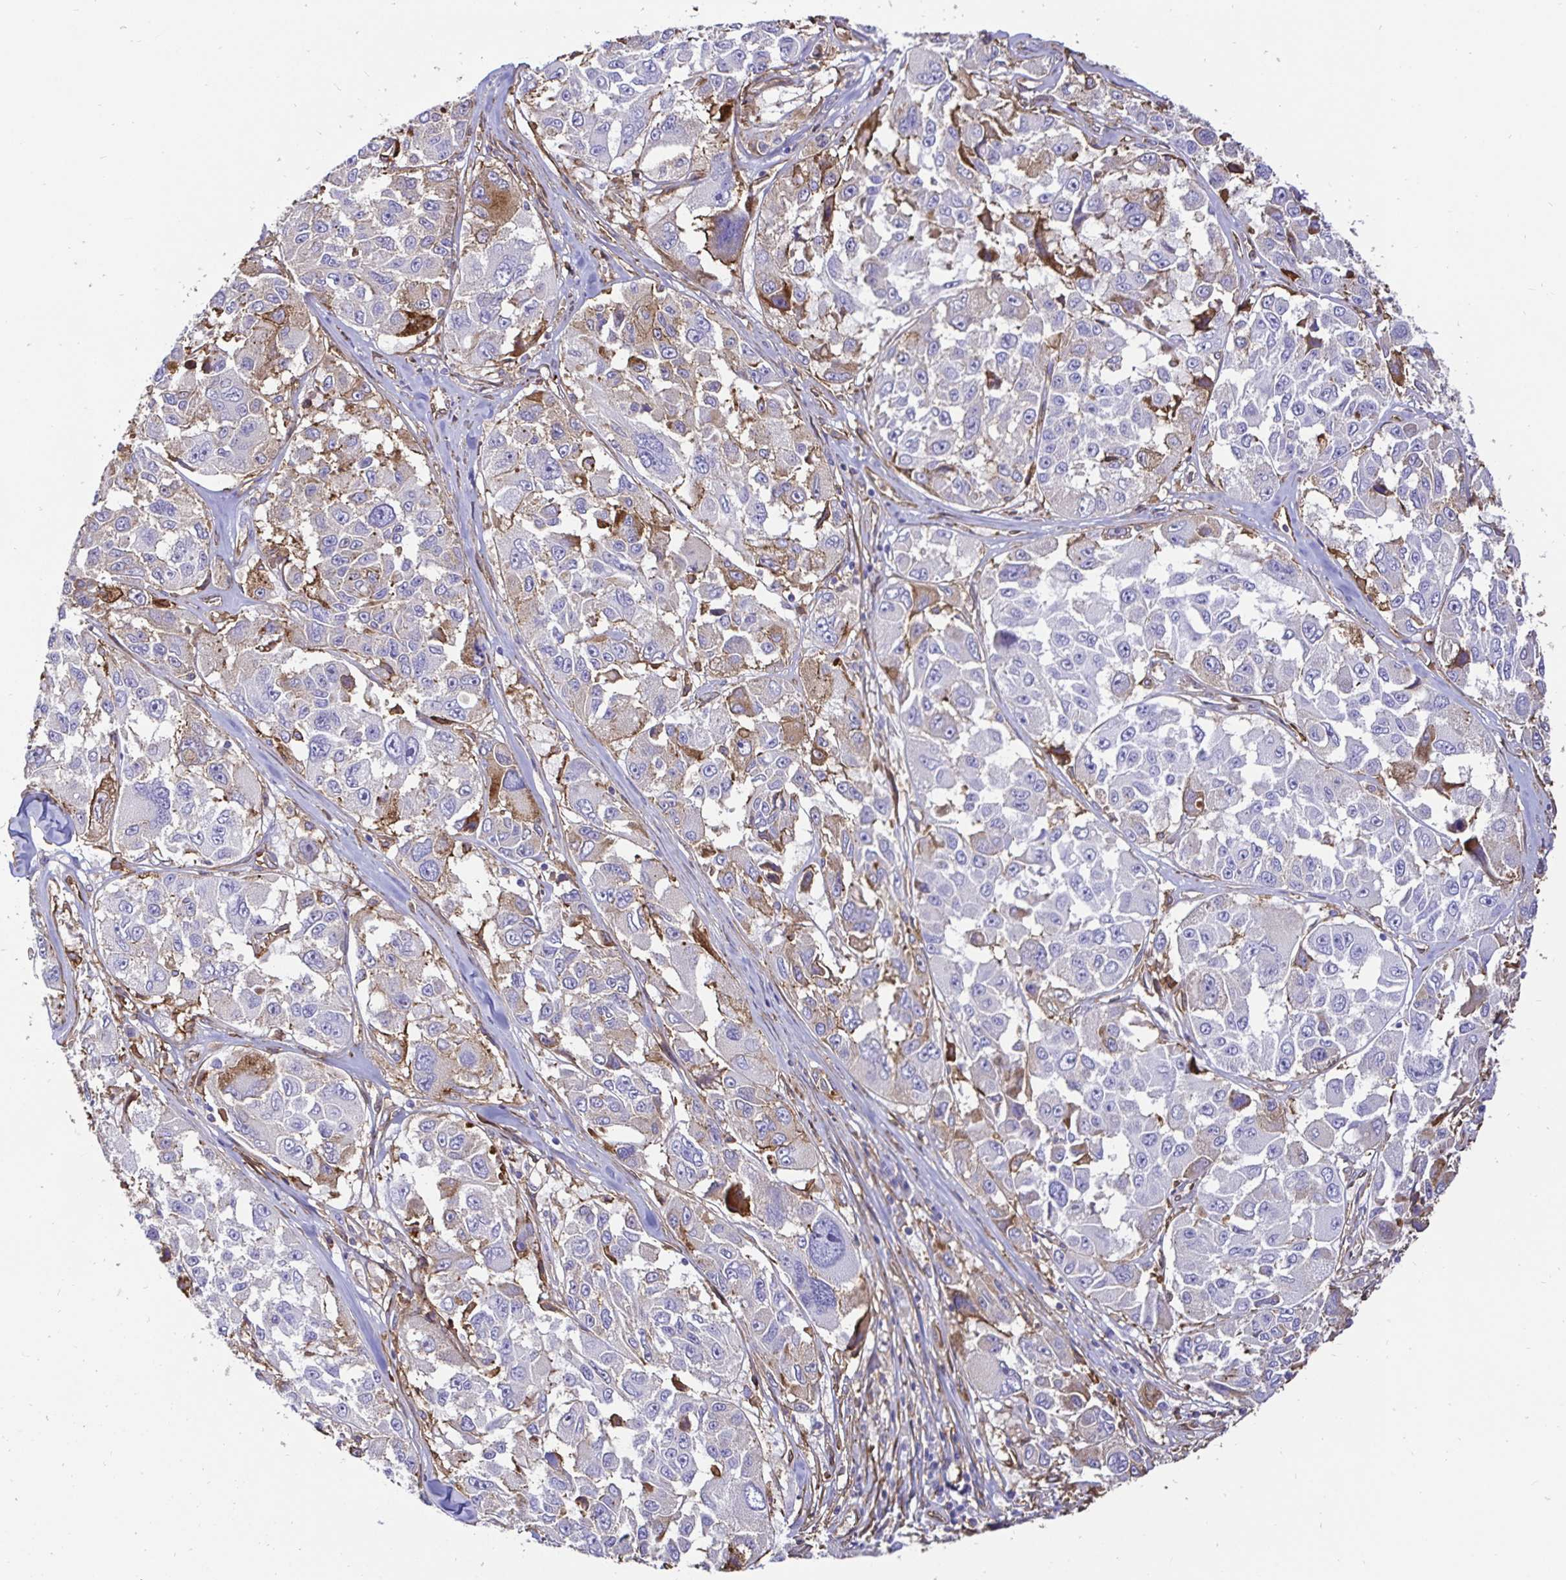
{"staining": {"intensity": "weak", "quantity": "<25%", "location": "cytoplasmic/membranous"}, "tissue": "melanoma", "cell_type": "Tumor cells", "image_type": "cancer", "snomed": [{"axis": "morphology", "description": "Malignant melanoma, NOS"}, {"axis": "topography", "description": "Skin"}], "caption": "Protein analysis of malignant melanoma displays no significant expression in tumor cells.", "gene": "ANXA2", "patient": {"sex": "female", "age": 66}}